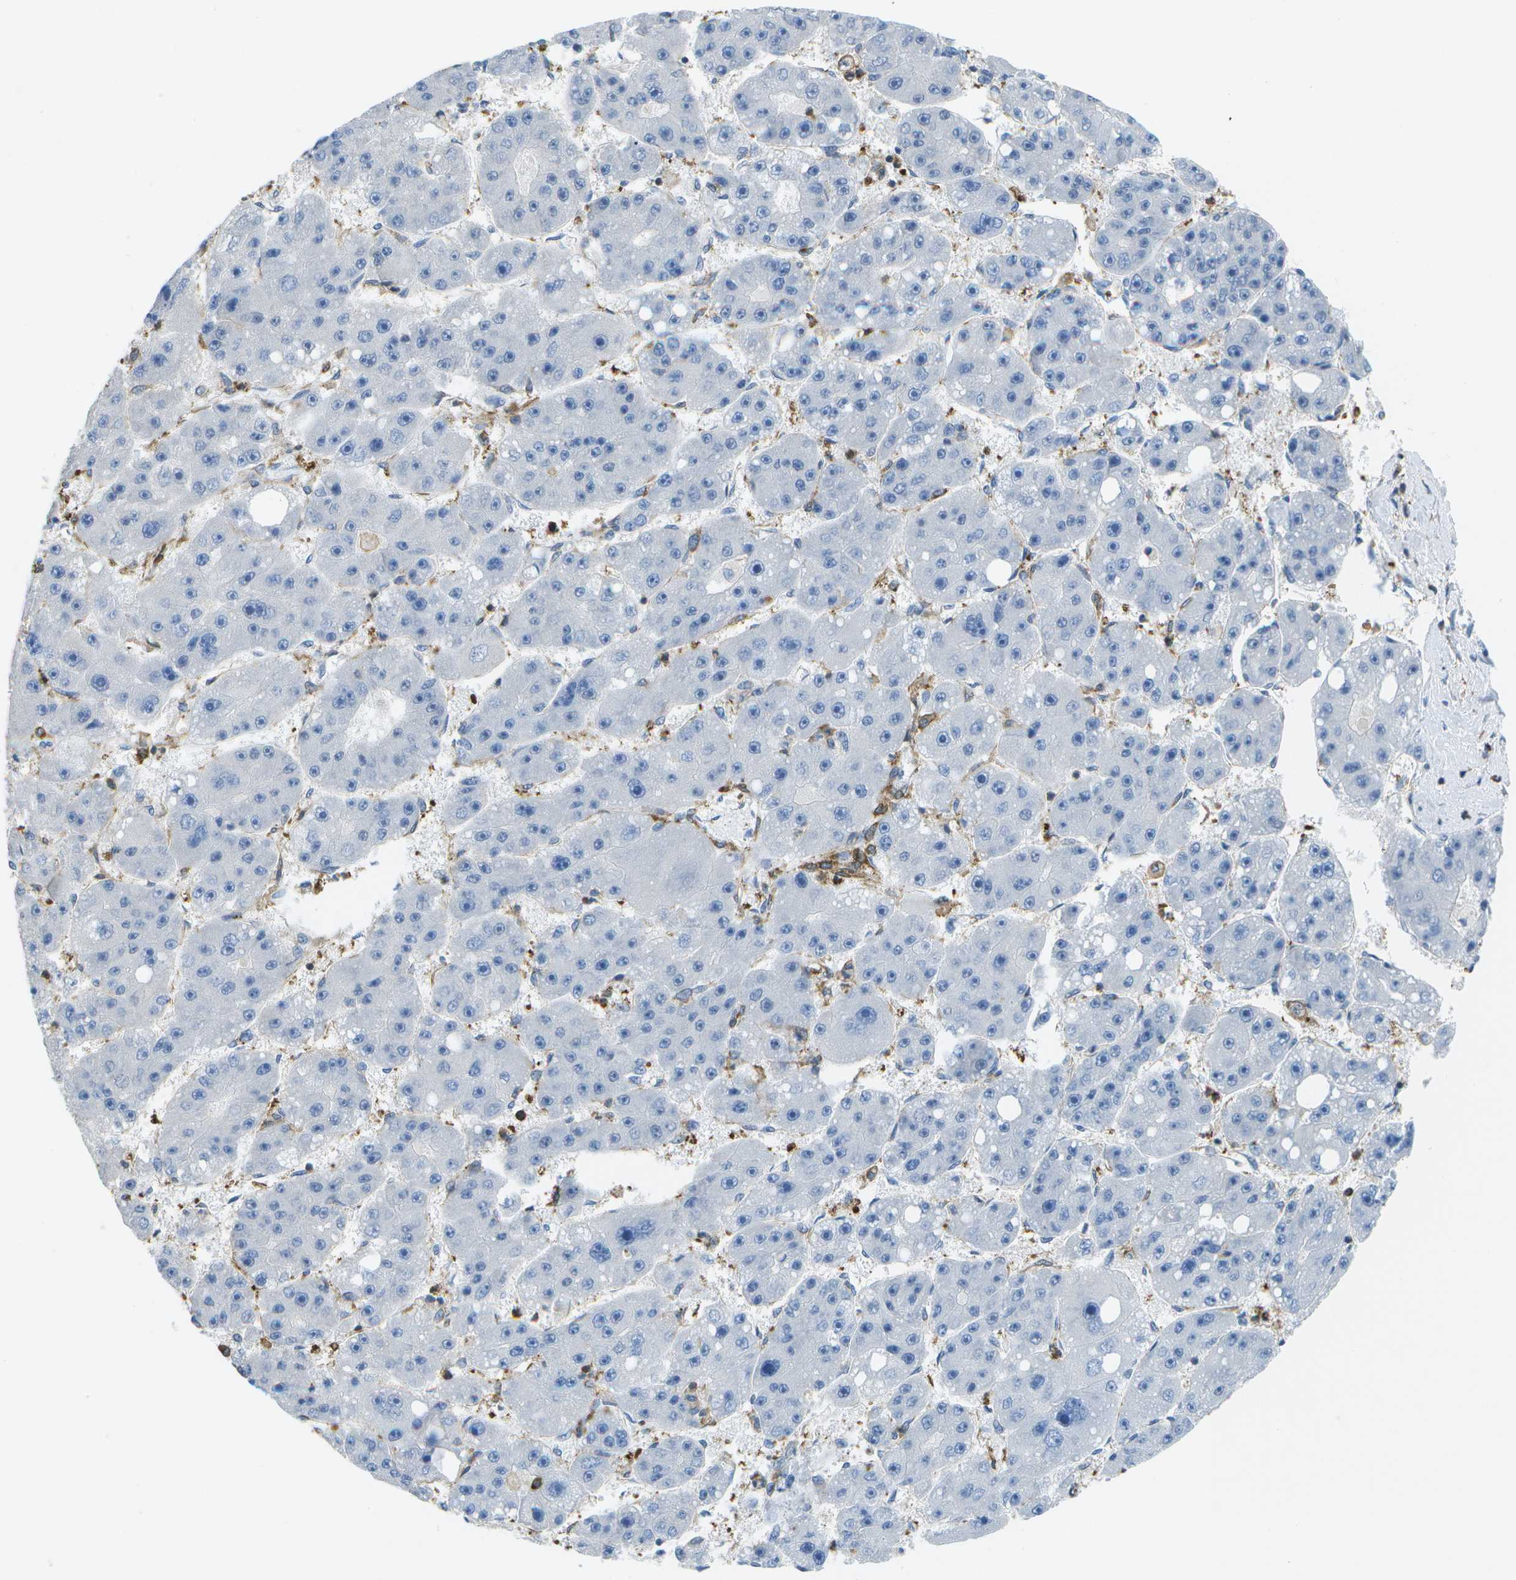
{"staining": {"intensity": "negative", "quantity": "none", "location": "none"}, "tissue": "liver cancer", "cell_type": "Tumor cells", "image_type": "cancer", "snomed": [{"axis": "morphology", "description": "Carcinoma, Hepatocellular, NOS"}, {"axis": "topography", "description": "Liver"}], "caption": "Liver hepatocellular carcinoma was stained to show a protein in brown. There is no significant expression in tumor cells.", "gene": "RCSD1", "patient": {"sex": "female", "age": 61}}